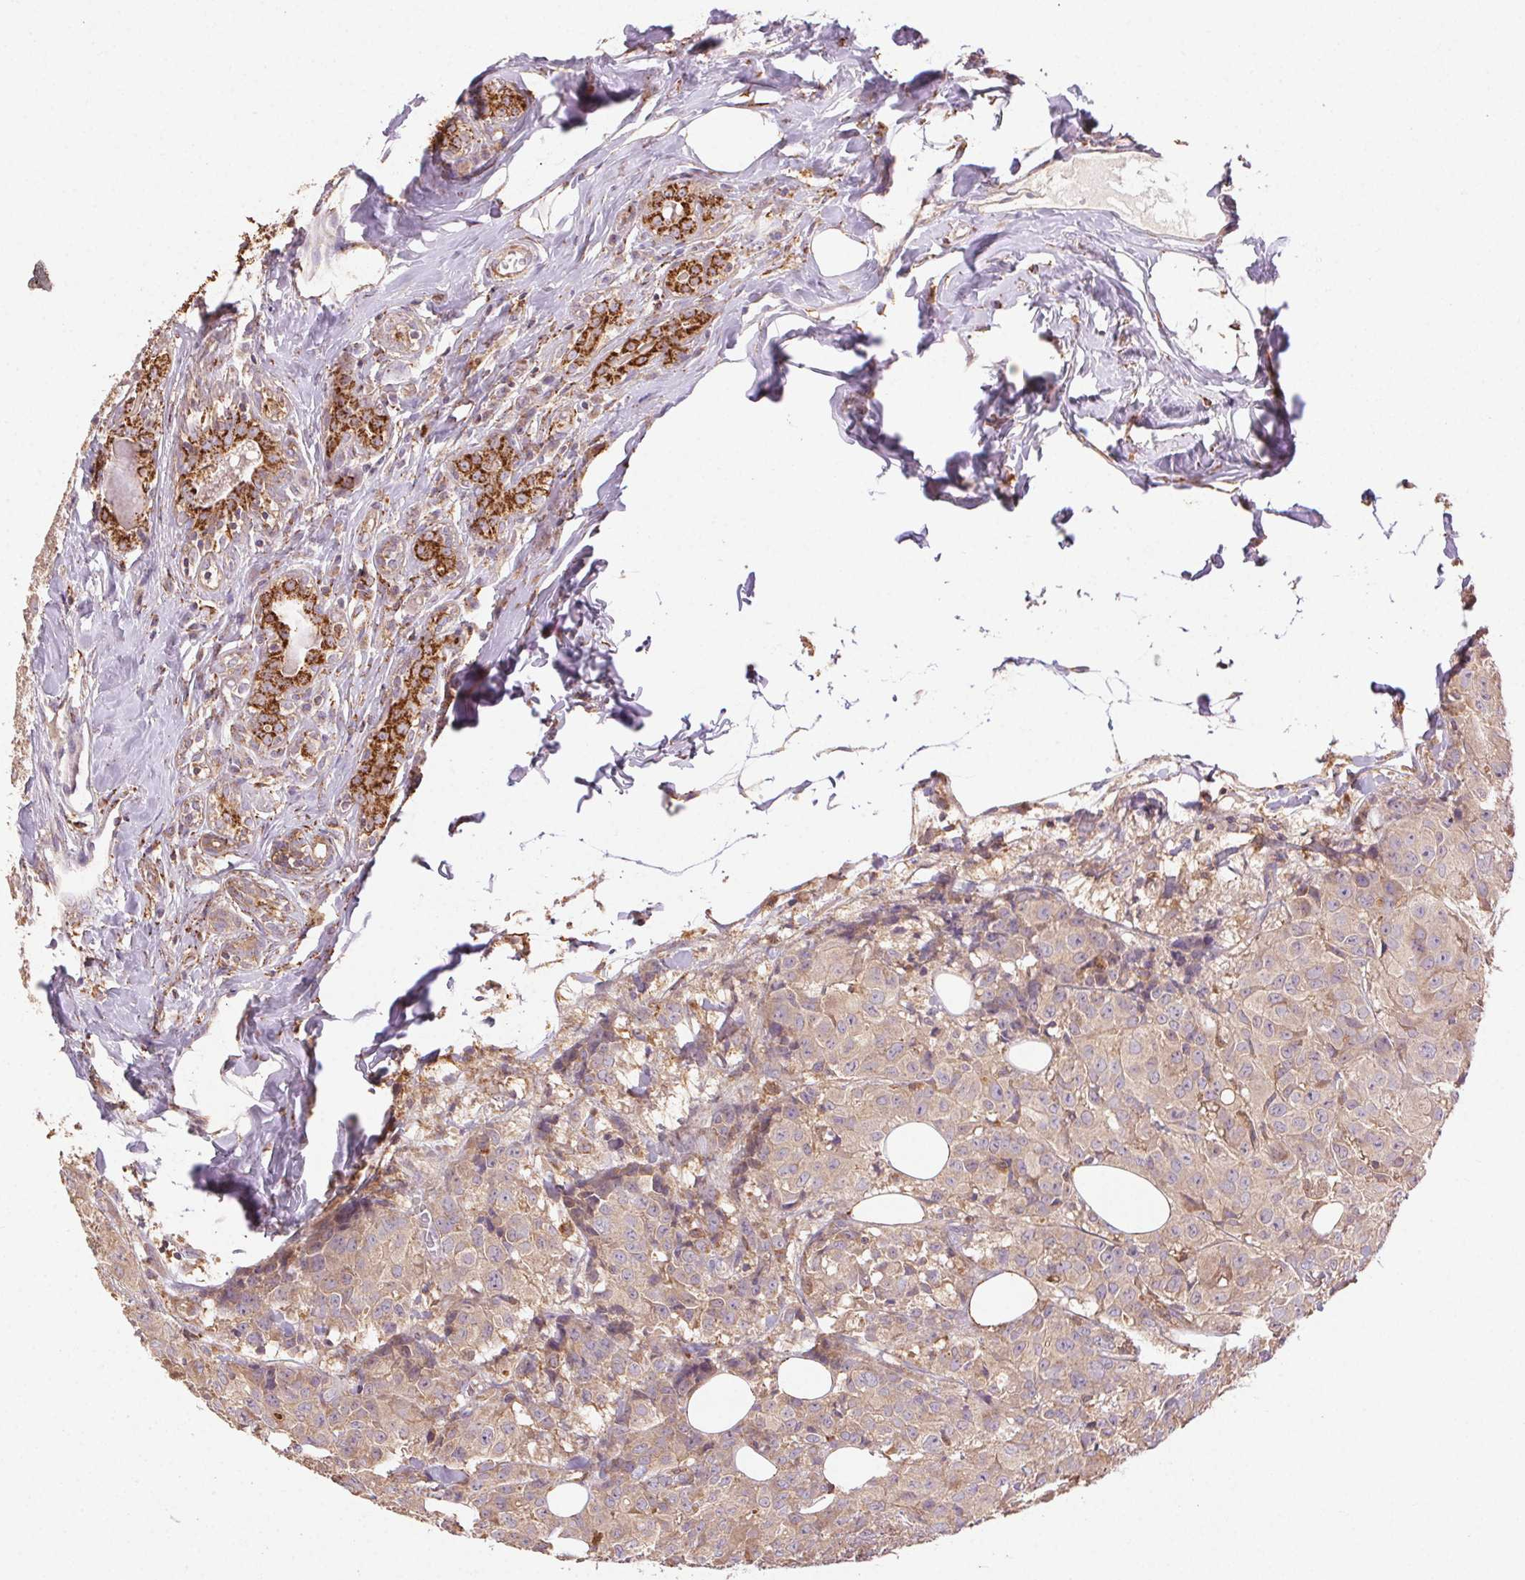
{"staining": {"intensity": "moderate", "quantity": "25%-75%", "location": "cytoplasmic/membranous"}, "tissue": "breast cancer", "cell_type": "Tumor cells", "image_type": "cancer", "snomed": [{"axis": "morphology", "description": "Duct carcinoma"}, {"axis": "topography", "description": "Breast"}], "caption": "Immunohistochemistry (IHC) micrograph of neoplastic tissue: human breast infiltrating ductal carcinoma stained using IHC displays medium levels of moderate protein expression localized specifically in the cytoplasmic/membranous of tumor cells, appearing as a cytoplasmic/membranous brown color.", "gene": "FNBP1L", "patient": {"sex": "female", "age": 43}}